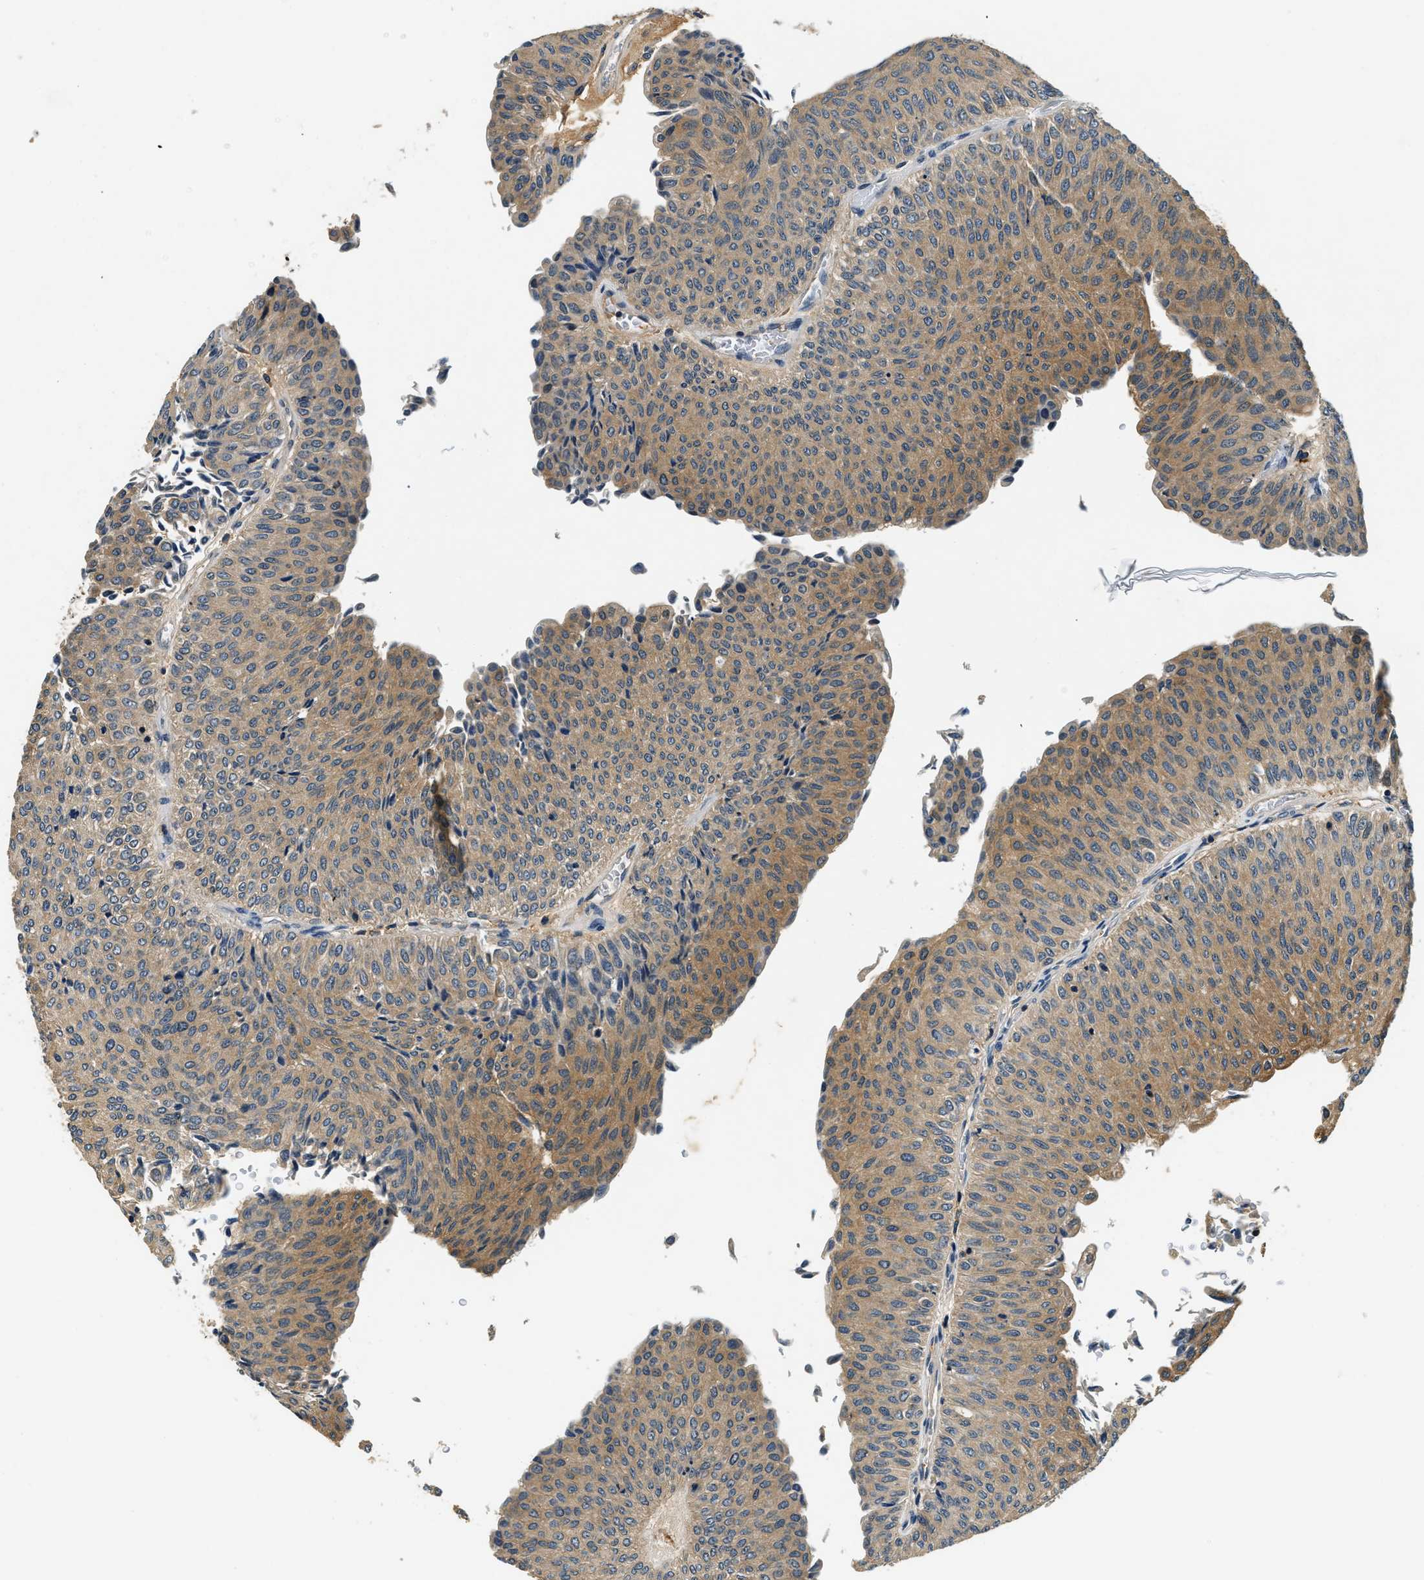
{"staining": {"intensity": "moderate", "quantity": ">75%", "location": "cytoplasmic/membranous"}, "tissue": "urothelial cancer", "cell_type": "Tumor cells", "image_type": "cancer", "snomed": [{"axis": "morphology", "description": "Urothelial carcinoma, Low grade"}, {"axis": "topography", "description": "Urinary bladder"}], "caption": "Immunohistochemical staining of human low-grade urothelial carcinoma shows medium levels of moderate cytoplasmic/membranous protein expression in about >75% of tumor cells. The staining is performed using DAB (3,3'-diaminobenzidine) brown chromogen to label protein expression. The nuclei are counter-stained blue using hematoxylin.", "gene": "RESF1", "patient": {"sex": "male", "age": 78}}